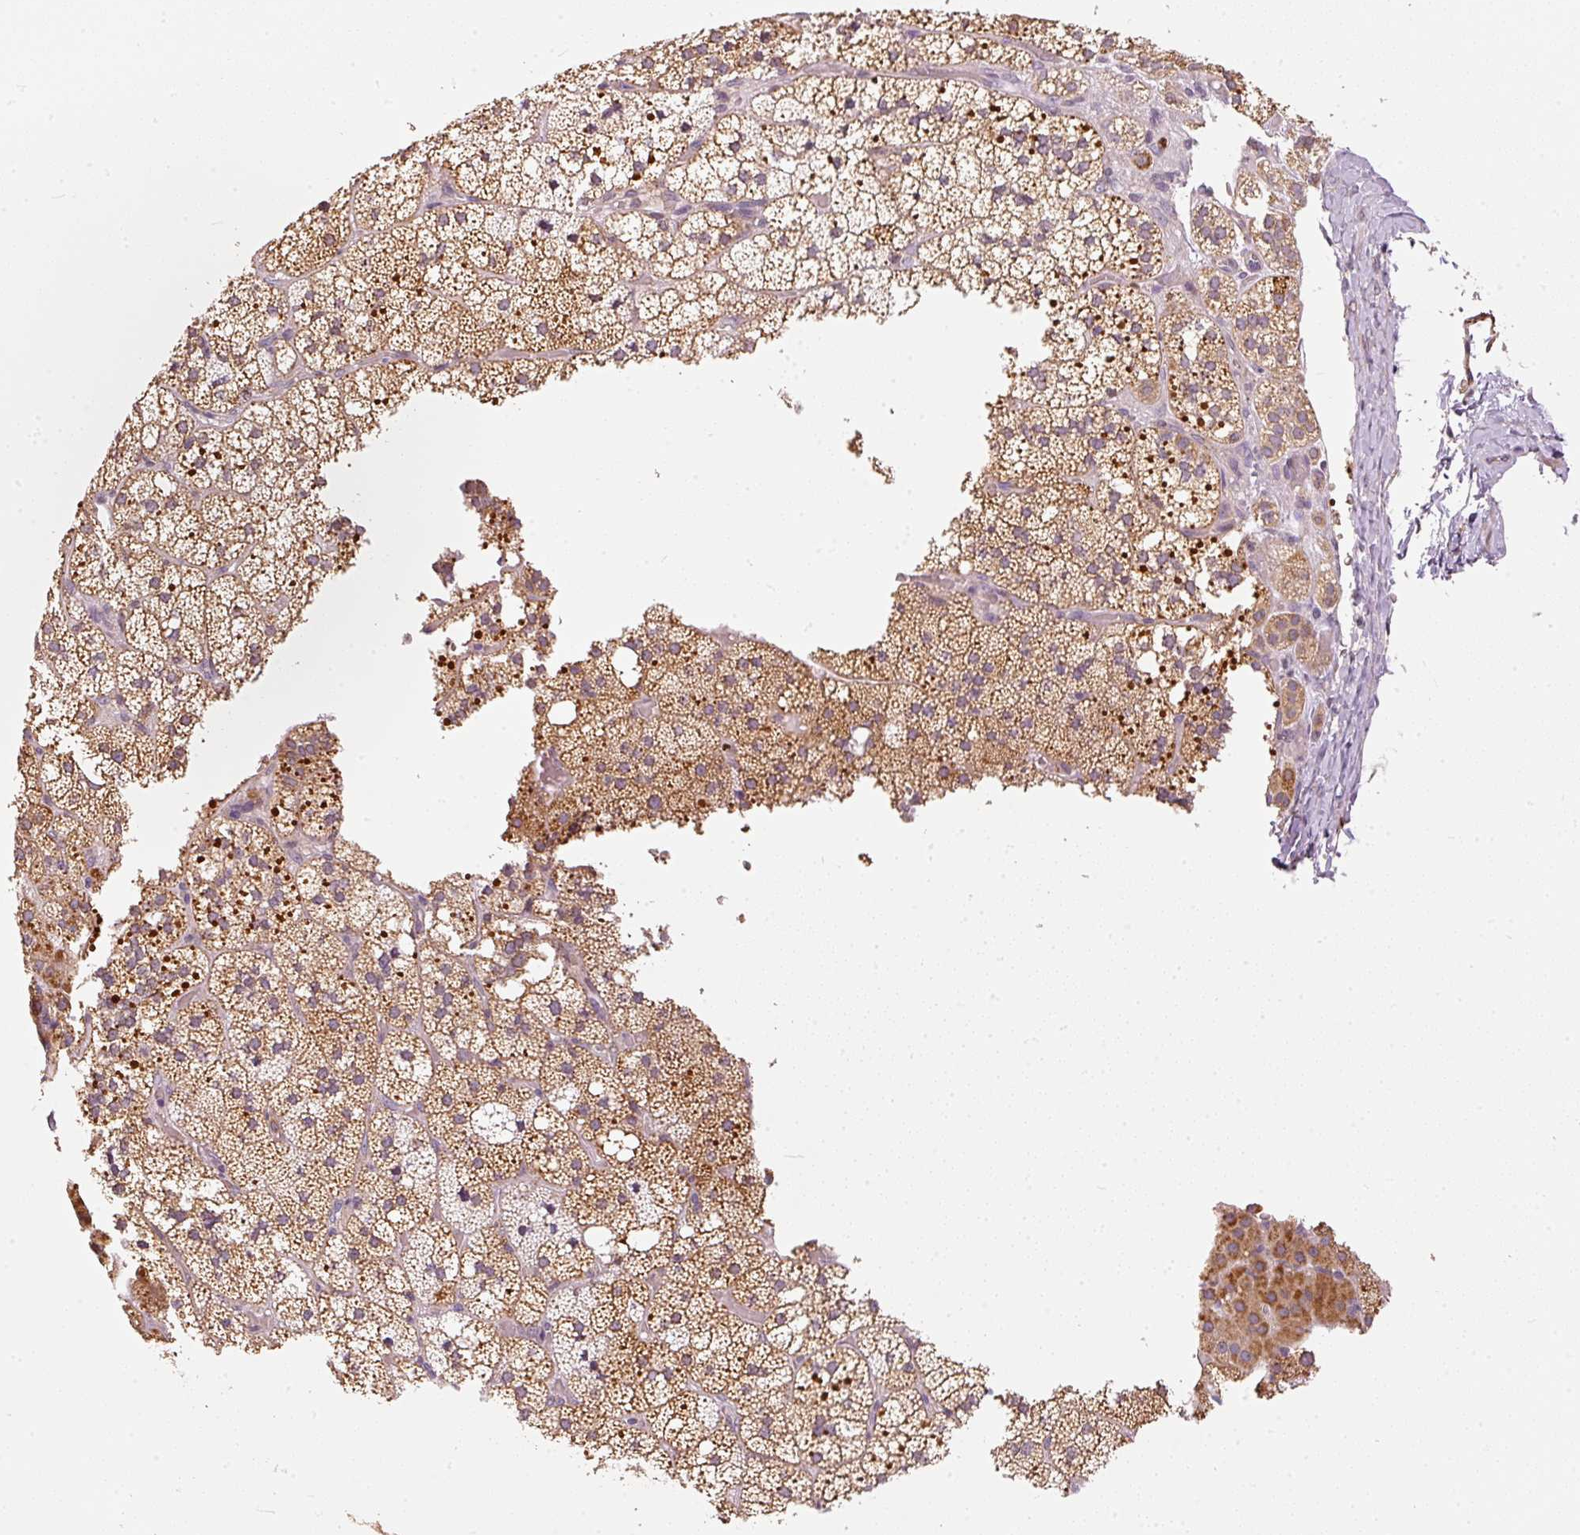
{"staining": {"intensity": "strong", "quantity": "25%-75%", "location": "cytoplasmic/membranous"}, "tissue": "adrenal gland", "cell_type": "Glandular cells", "image_type": "normal", "snomed": [{"axis": "morphology", "description": "Normal tissue, NOS"}, {"axis": "topography", "description": "Adrenal gland"}], "caption": "An immunohistochemistry (IHC) histopathology image of normal tissue is shown. Protein staining in brown highlights strong cytoplasmic/membranous positivity in adrenal gland within glandular cells. (DAB IHC with brightfield microscopy, high magnification).", "gene": "MTHFD1L", "patient": {"sex": "male", "age": 53}}